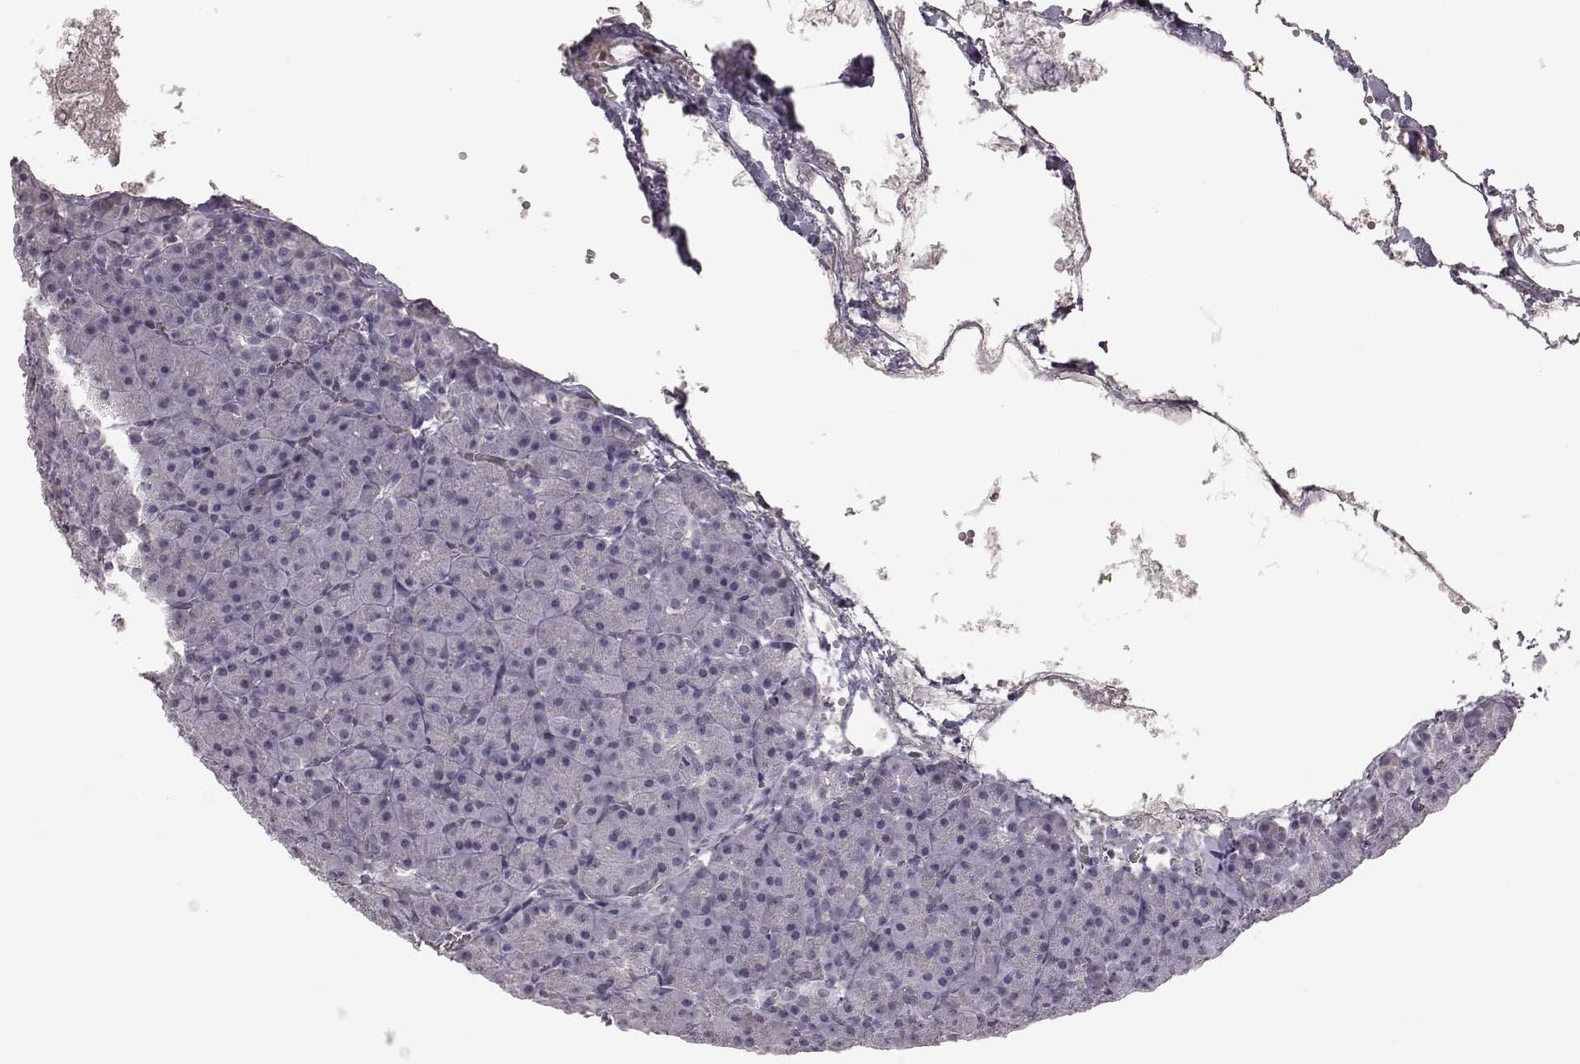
{"staining": {"intensity": "negative", "quantity": "none", "location": "none"}, "tissue": "pancreas", "cell_type": "Exocrine glandular cells", "image_type": "normal", "snomed": [{"axis": "morphology", "description": "Normal tissue, NOS"}, {"axis": "topography", "description": "Pancreas"}], "caption": "This is an immunohistochemistry (IHC) histopathology image of normal human pancreas. There is no staining in exocrine glandular cells.", "gene": "TLX3", "patient": {"sex": "female", "age": 74}}